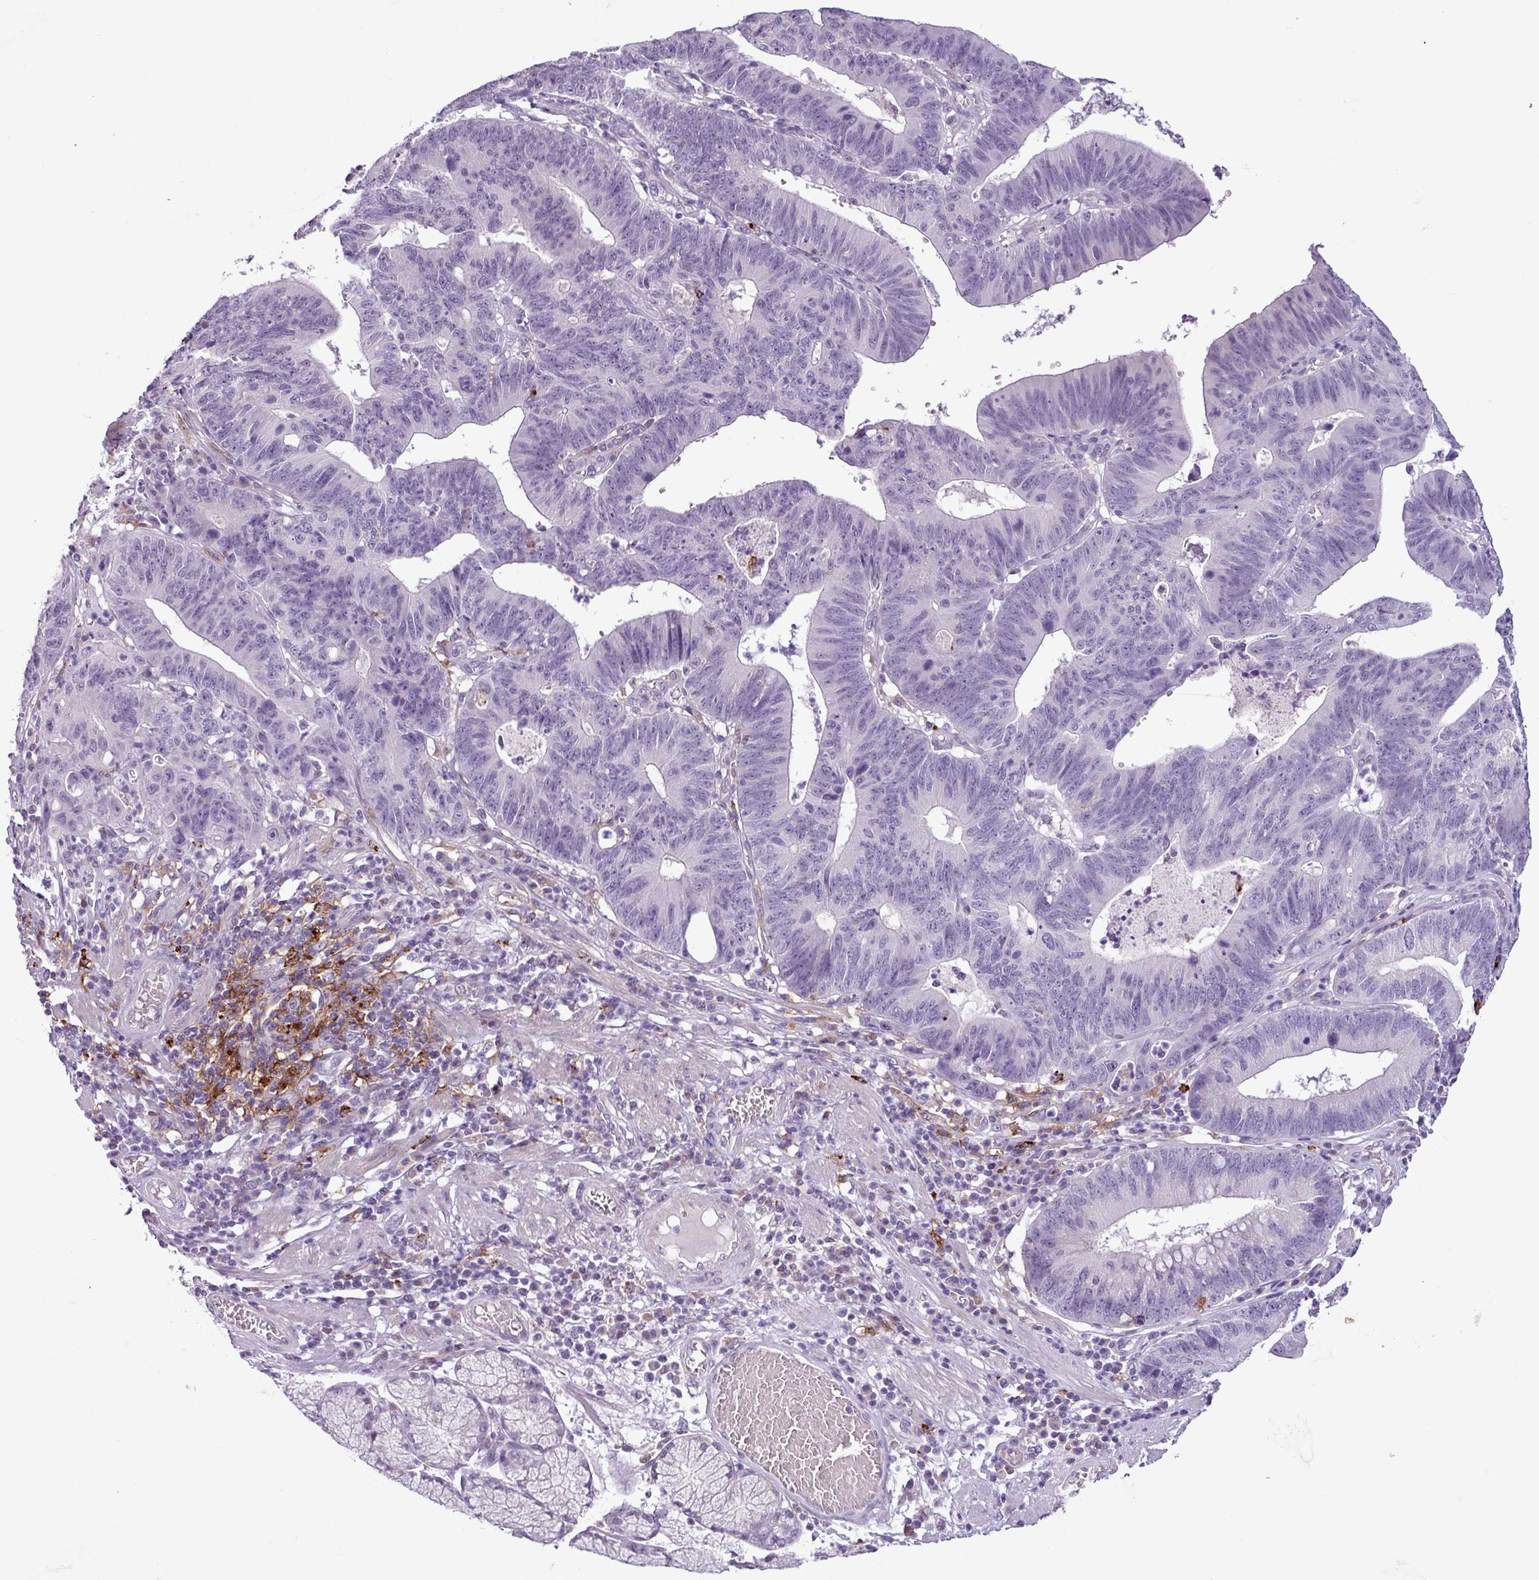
{"staining": {"intensity": "negative", "quantity": "none", "location": "none"}, "tissue": "stomach cancer", "cell_type": "Tumor cells", "image_type": "cancer", "snomed": [{"axis": "morphology", "description": "Adenocarcinoma, NOS"}, {"axis": "topography", "description": "Stomach"}], "caption": "This is a photomicrograph of immunohistochemistry (IHC) staining of stomach adenocarcinoma, which shows no positivity in tumor cells.", "gene": "C9orf24", "patient": {"sex": "male", "age": 59}}